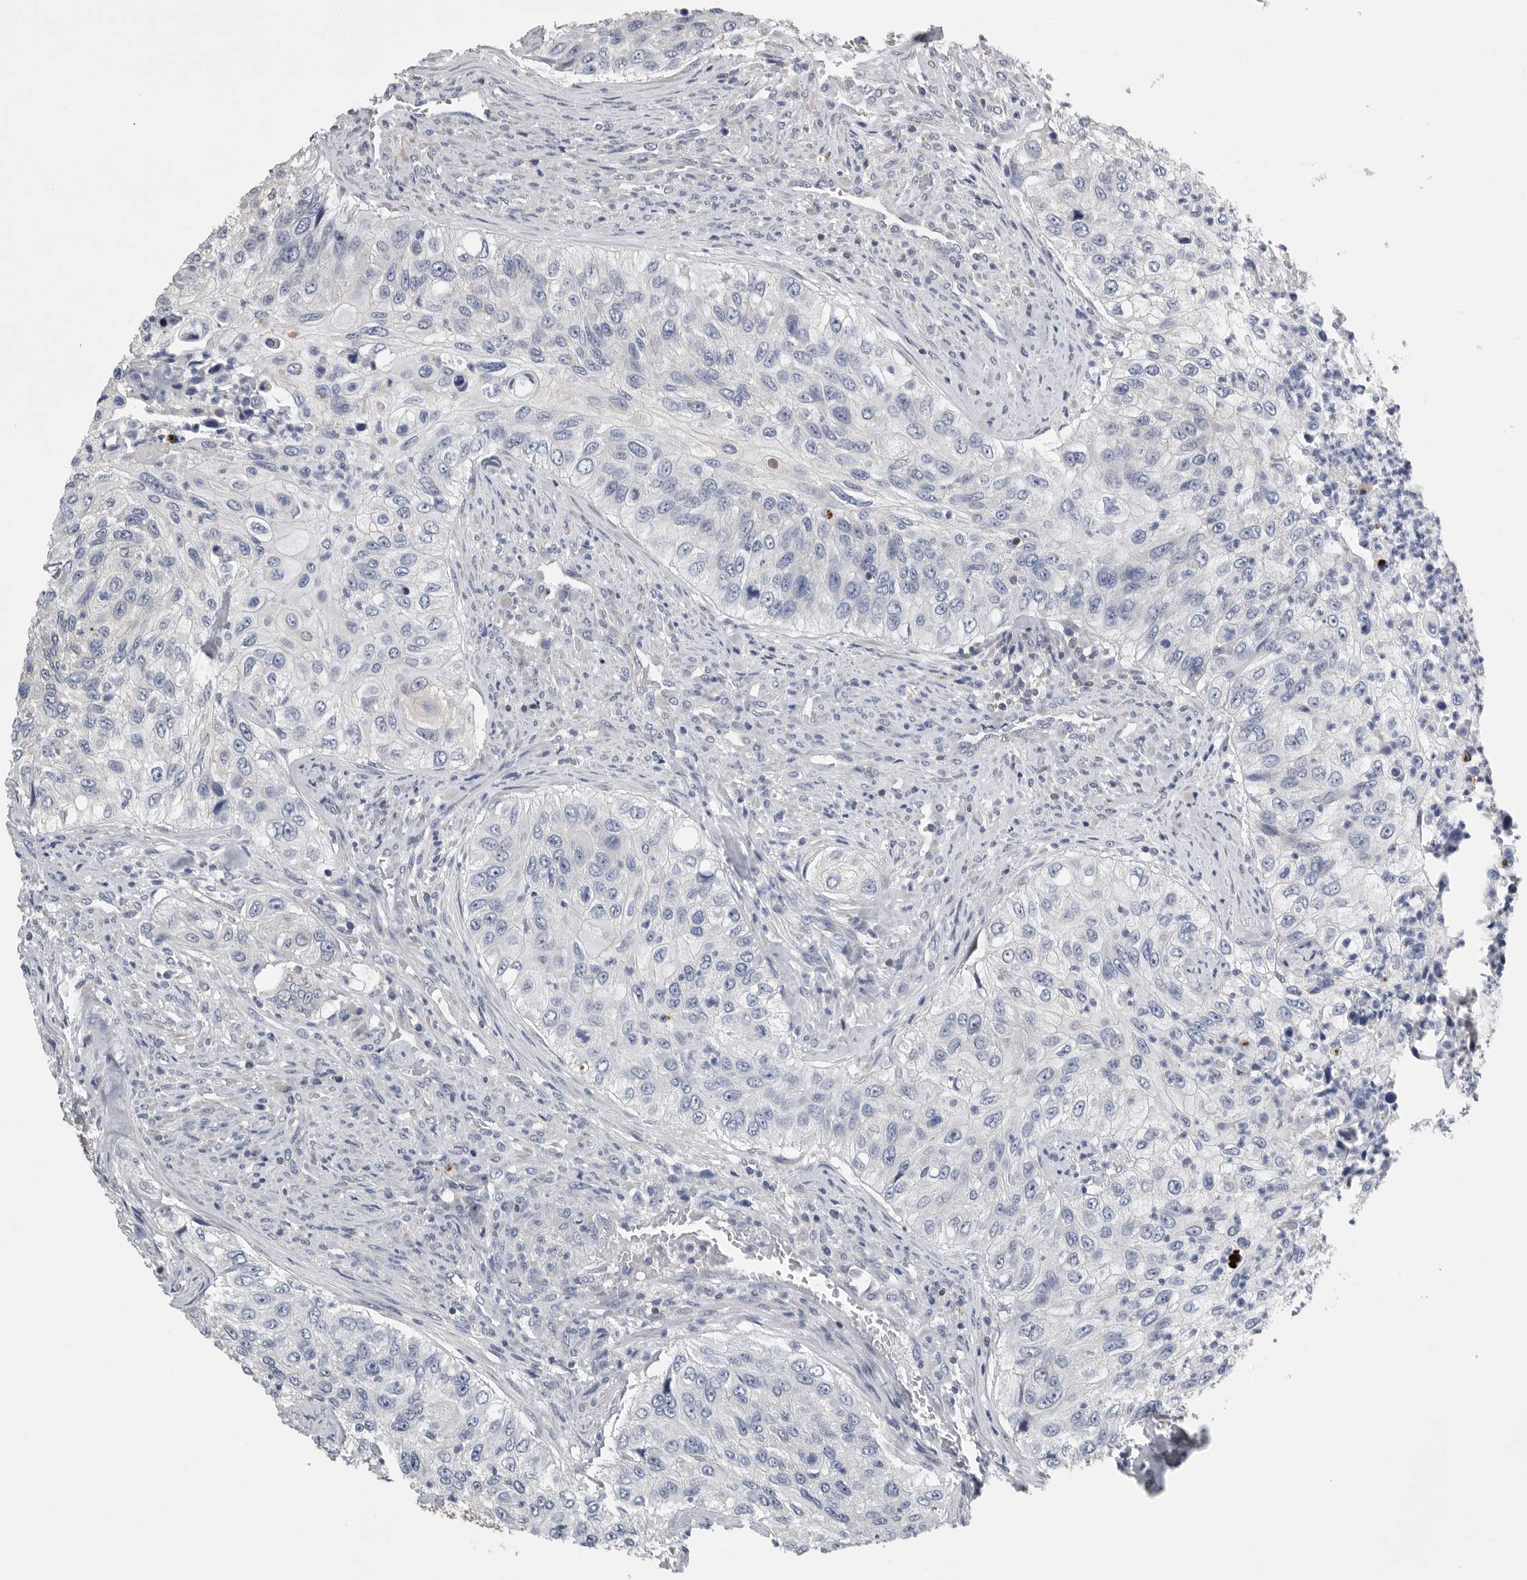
{"staining": {"intensity": "negative", "quantity": "none", "location": "none"}, "tissue": "urothelial cancer", "cell_type": "Tumor cells", "image_type": "cancer", "snomed": [{"axis": "morphology", "description": "Urothelial carcinoma, High grade"}, {"axis": "topography", "description": "Urinary bladder"}], "caption": "DAB immunohistochemical staining of urothelial cancer displays no significant expression in tumor cells.", "gene": "PDCD4", "patient": {"sex": "female", "age": 60}}